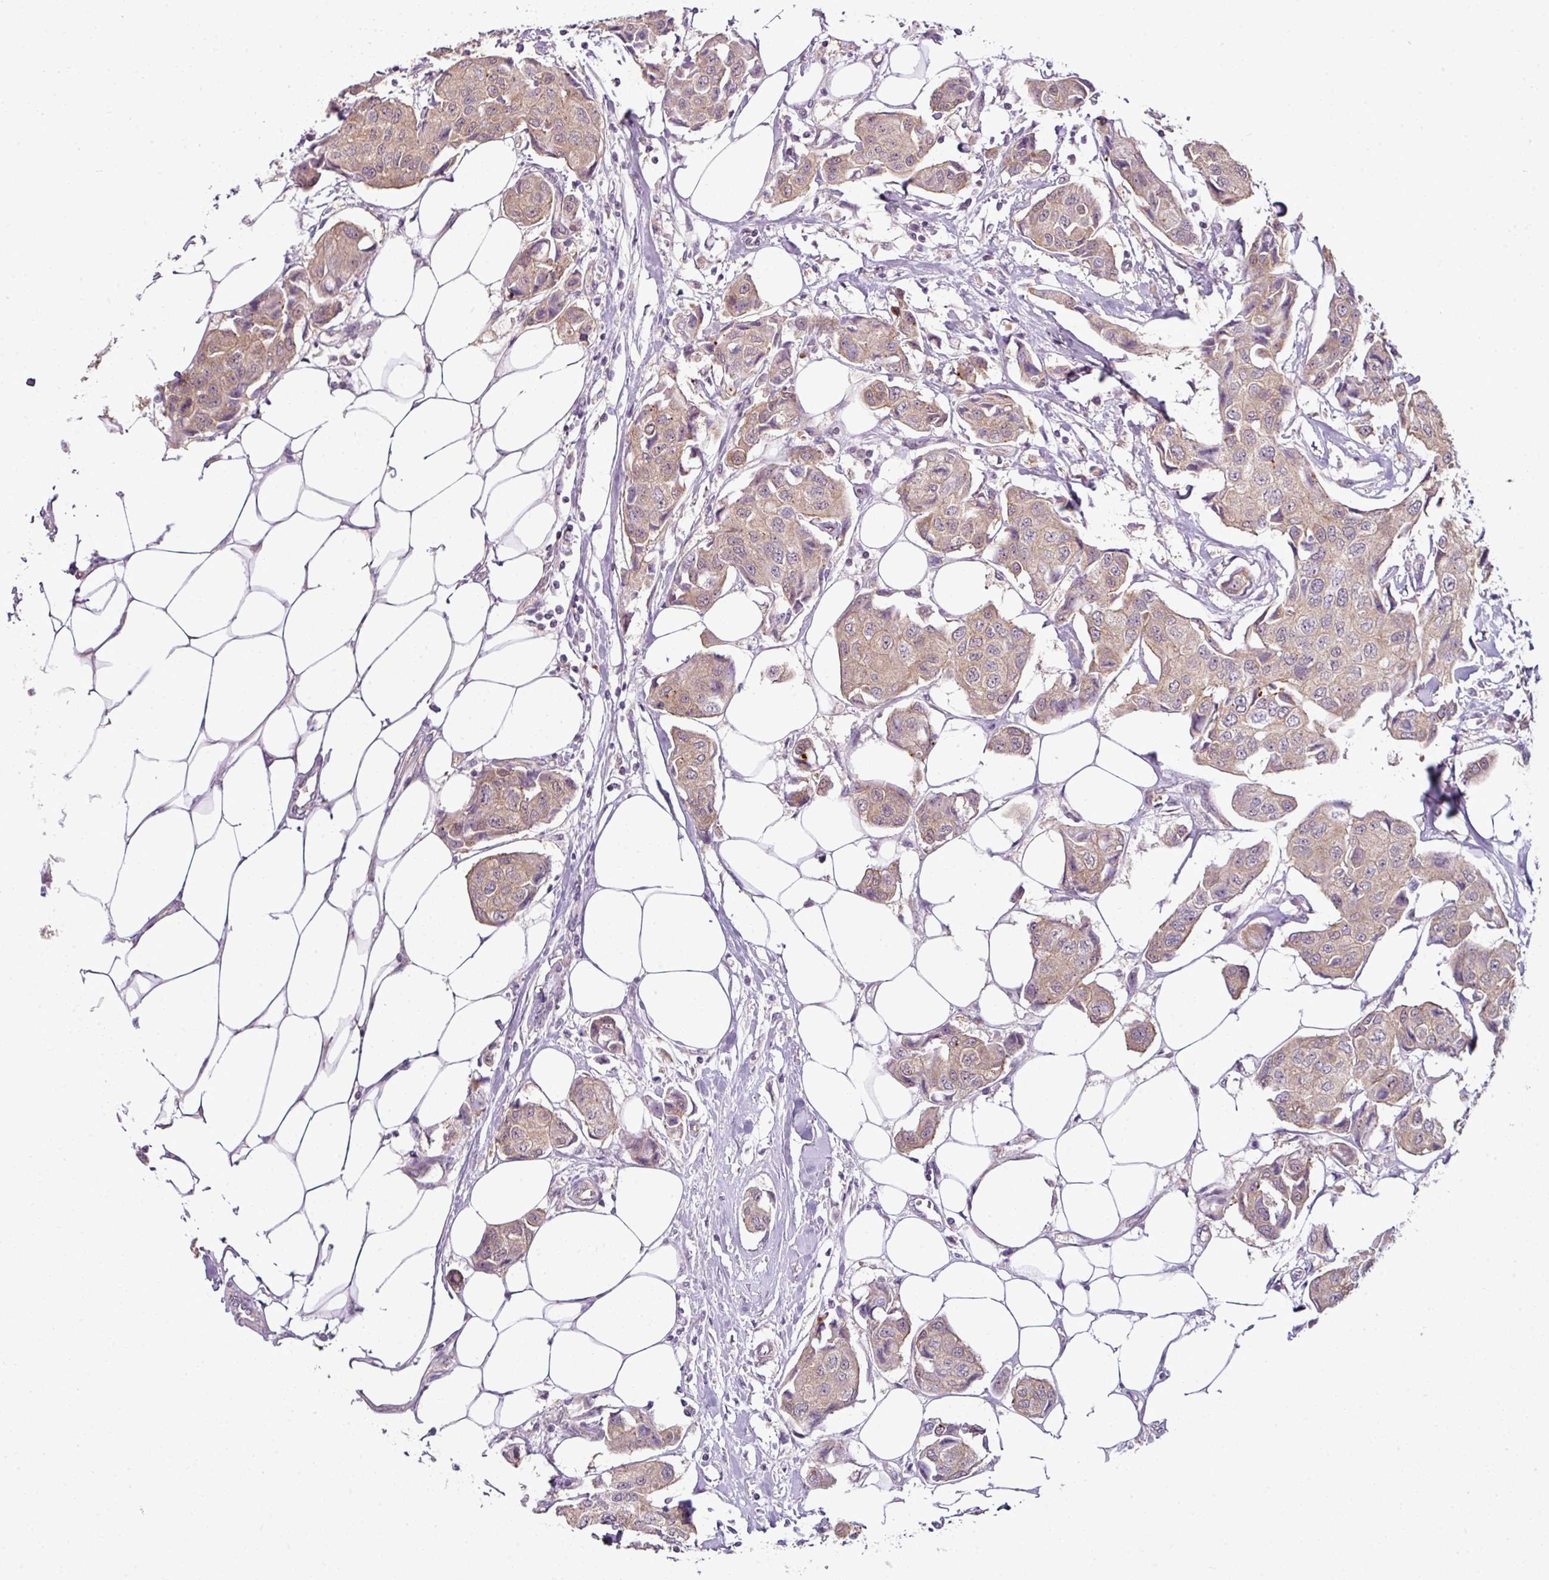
{"staining": {"intensity": "weak", "quantity": ">75%", "location": "cytoplasmic/membranous"}, "tissue": "breast cancer", "cell_type": "Tumor cells", "image_type": "cancer", "snomed": [{"axis": "morphology", "description": "Duct carcinoma"}, {"axis": "topography", "description": "Breast"}, {"axis": "topography", "description": "Lymph node"}], "caption": "Immunohistochemical staining of breast intraductal carcinoma shows low levels of weak cytoplasmic/membranous protein positivity in about >75% of tumor cells.", "gene": "DERPC", "patient": {"sex": "female", "age": 80}}